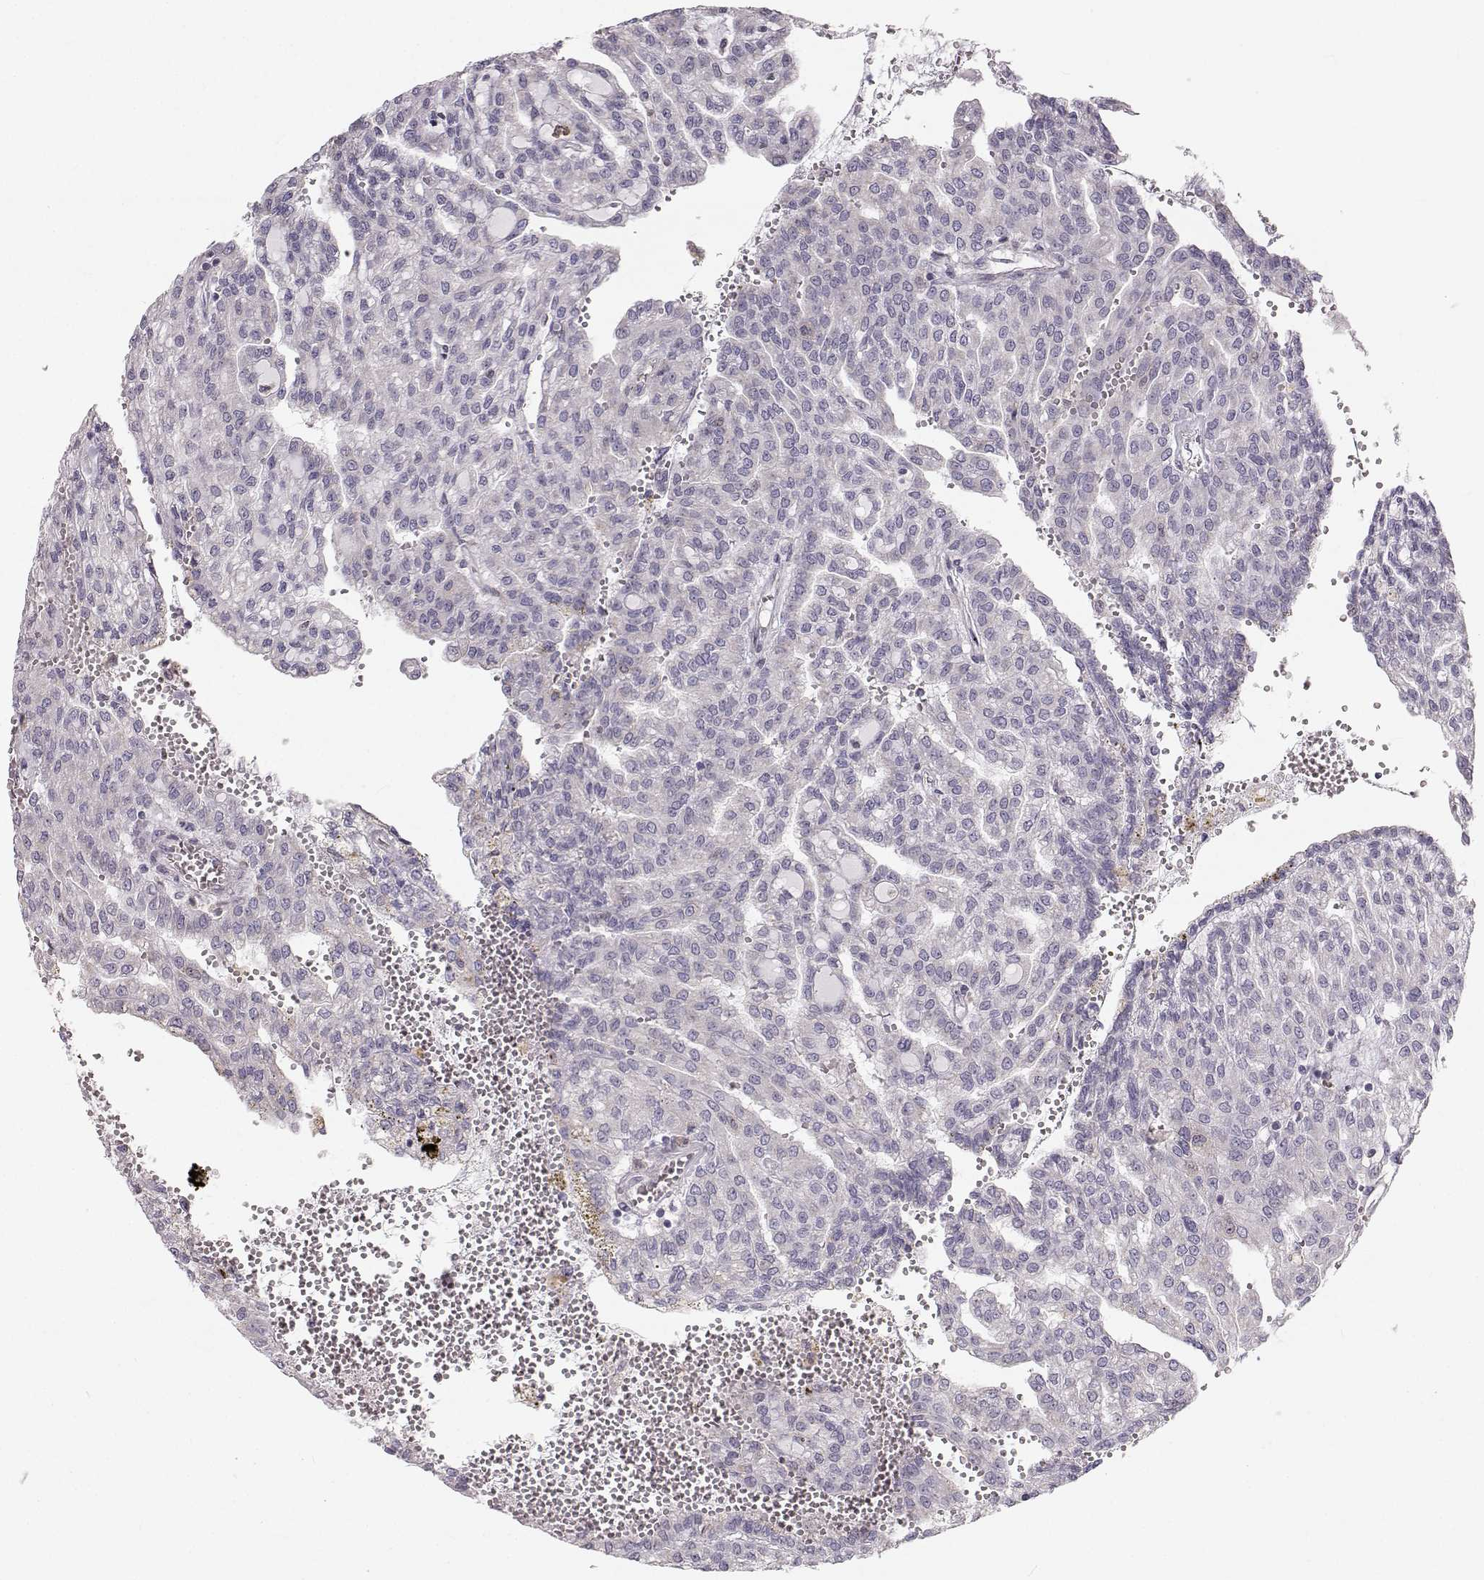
{"staining": {"intensity": "negative", "quantity": "none", "location": "none"}, "tissue": "renal cancer", "cell_type": "Tumor cells", "image_type": "cancer", "snomed": [{"axis": "morphology", "description": "Adenocarcinoma, NOS"}, {"axis": "topography", "description": "Kidney"}], "caption": "Tumor cells are negative for brown protein staining in renal cancer (adenocarcinoma).", "gene": "RUNDC3A", "patient": {"sex": "male", "age": 63}}